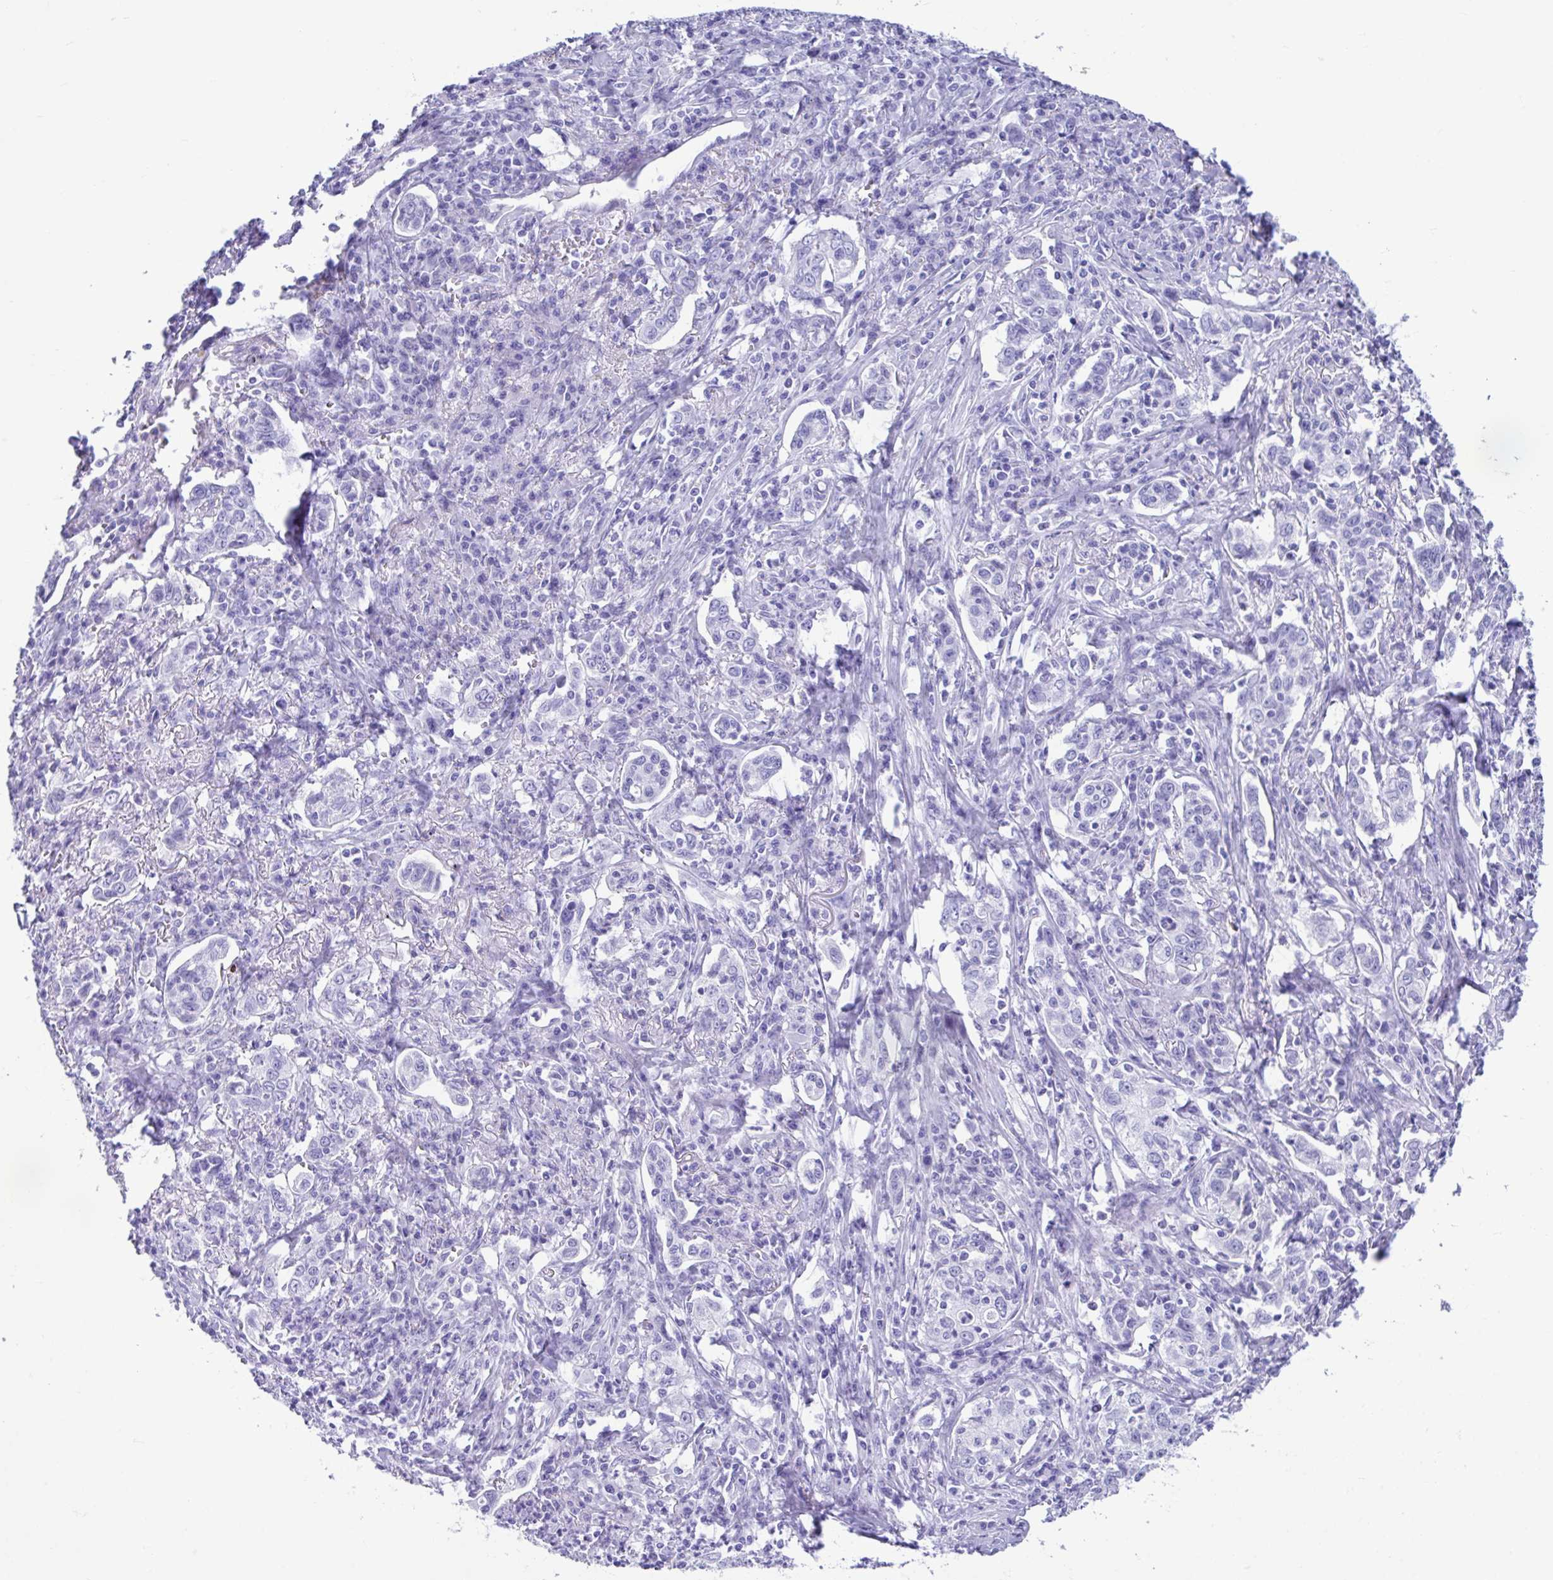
{"staining": {"intensity": "negative", "quantity": "none", "location": "none"}, "tissue": "lung cancer", "cell_type": "Tumor cells", "image_type": "cancer", "snomed": [{"axis": "morphology", "description": "Squamous cell carcinoma, NOS"}, {"axis": "topography", "description": "Lung"}], "caption": "Immunohistochemistry micrograph of lung squamous cell carcinoma stained for a protein (brown), which demonstrates no positivity in tumor cells. Brightfield microscopy of immunohistochemistry (IHC) stained with DAB (brown) and hematoxylin (blue), captured at high magnification.", "gene": "SMIM9", "patient": {"sex": "male", "age": 71}}